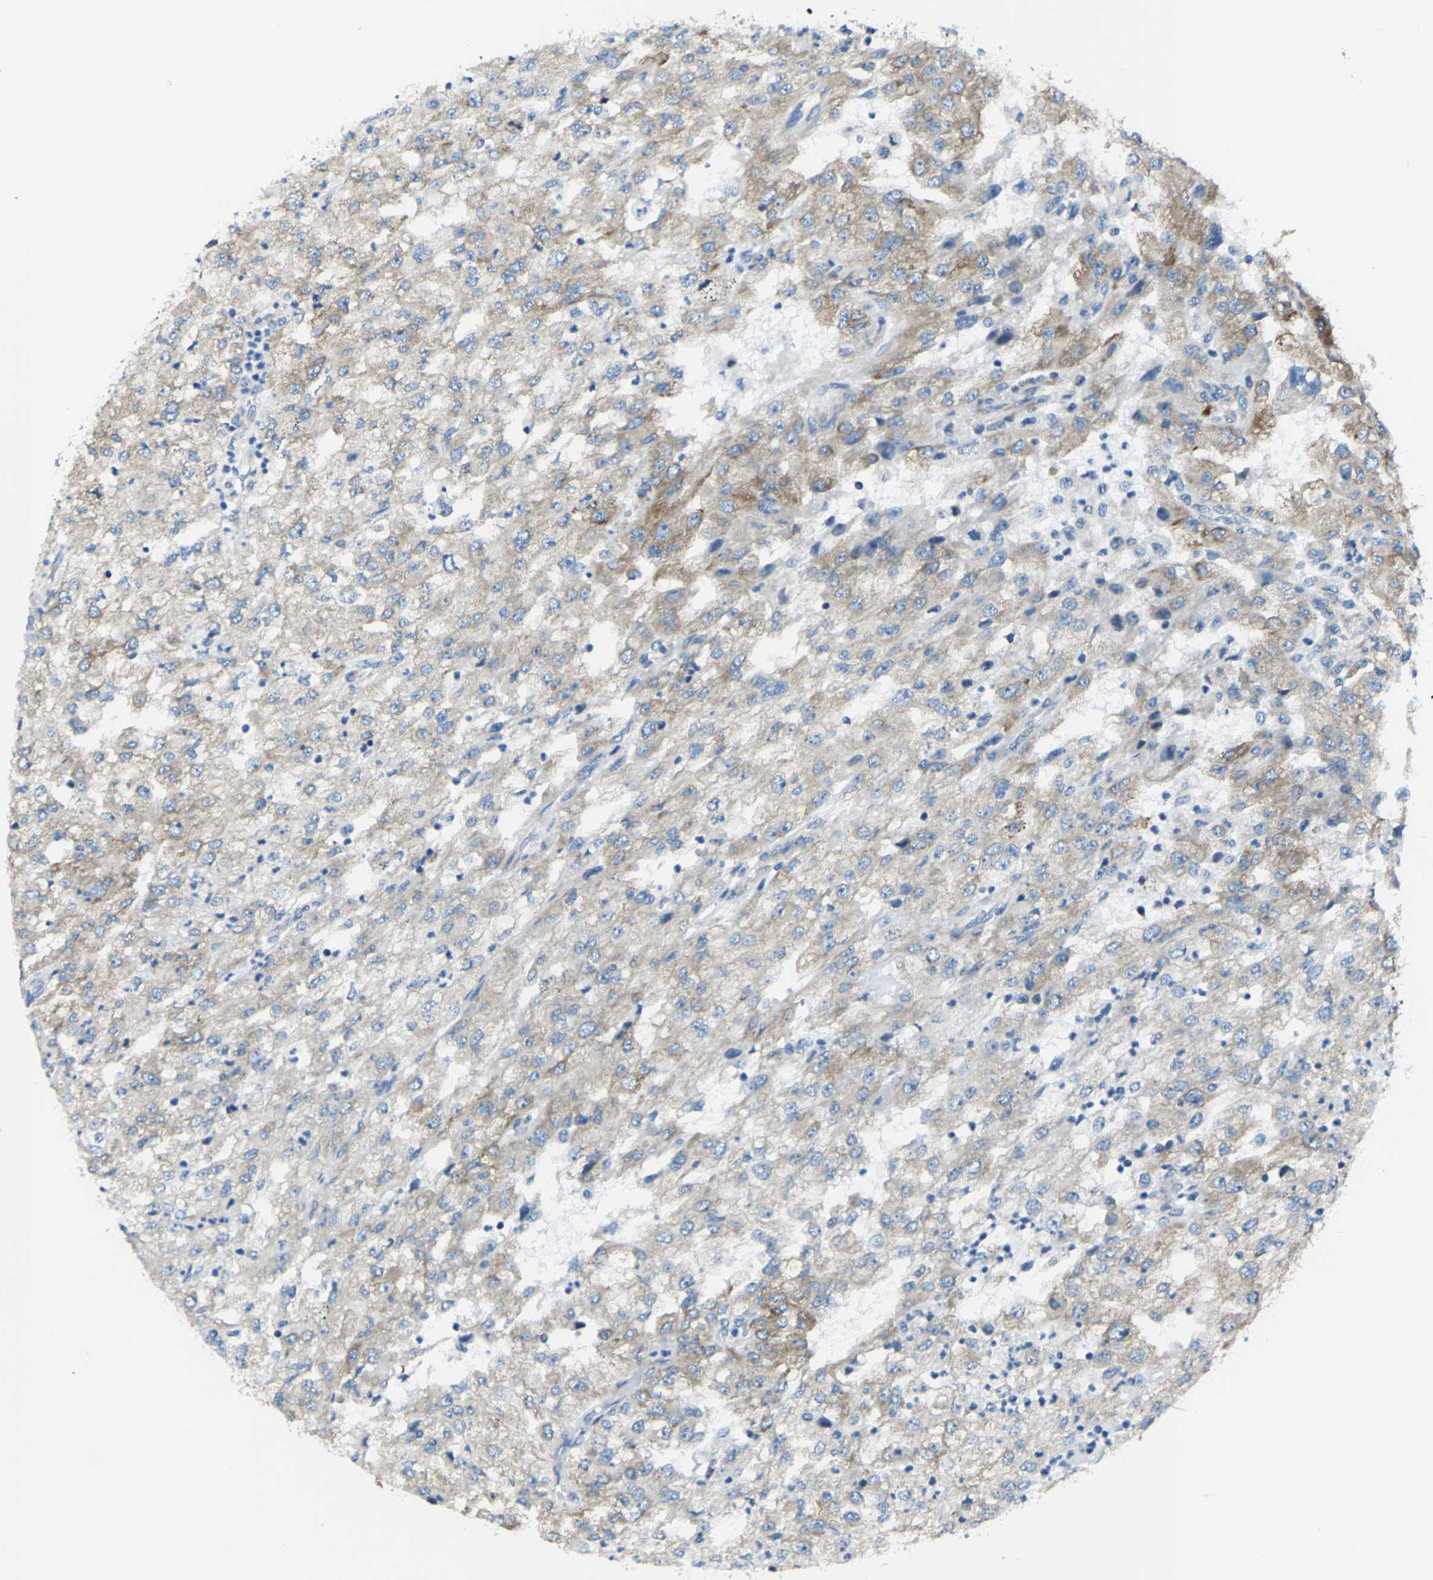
{"staining": {"intensity": "weak", "quantity": "25%-75%", "location": "cytoplasmic/membranous"}, "tissue": "renal cancer", "cell_type": "Tumor cells", "image_type": "cancer", "snomed": [{"axis": "morphology", "description": "Adenocarcinoma, NOS"}, {"axis": "topography", "description": "Kidney"}], "caption": "Tumor cells exhibit low levels of weak cytoplasmic/membranous staining in approximately 25%-75% of cells in renal cancer (adenocarcinoma).", "gene": "G3BP2", "patient": {"sex": "female", "age": 54}}